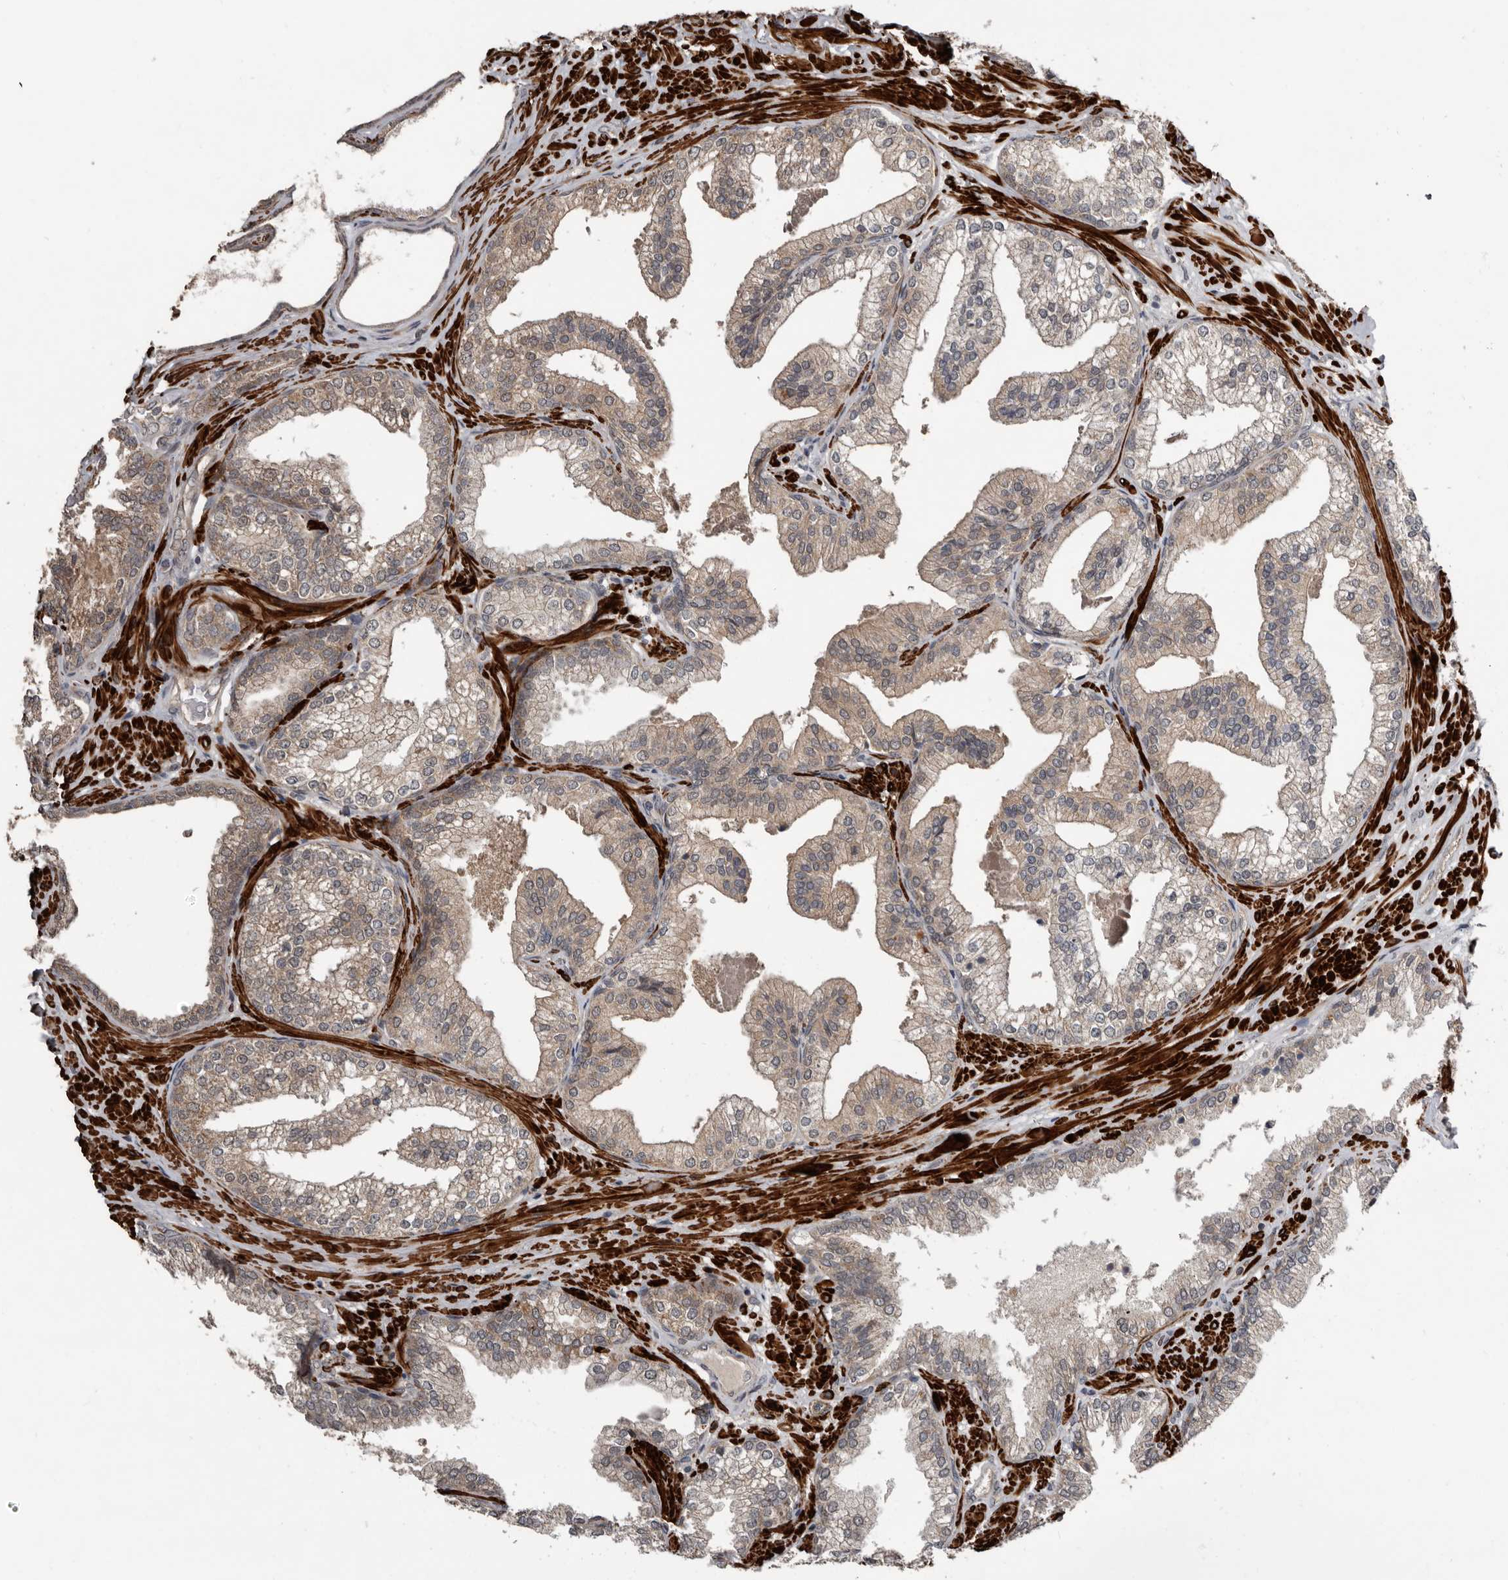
{"staining": {"intensity": "weak", "quantity": "<25%", "location": "cytoplasmic/membranous"}, "tissue": "prostate cancer", "cell_type": "Tumor cells", "image_type": "cancer", "snomed": [{"axis": "morphology", "description": "Adenocarcinoma, Low grade"}, {"axis": "topography", "description": "Prostate"}], "caption": "High power microscopy photomicrograph of an immunohistochemistry (IHC) photomicrograph of prostate adenocarcinoma (low-grade), revealing no significant positivity in tumor cells.", "gene": "FGFR4", "patient": {"sex": "male", "age": 71}}